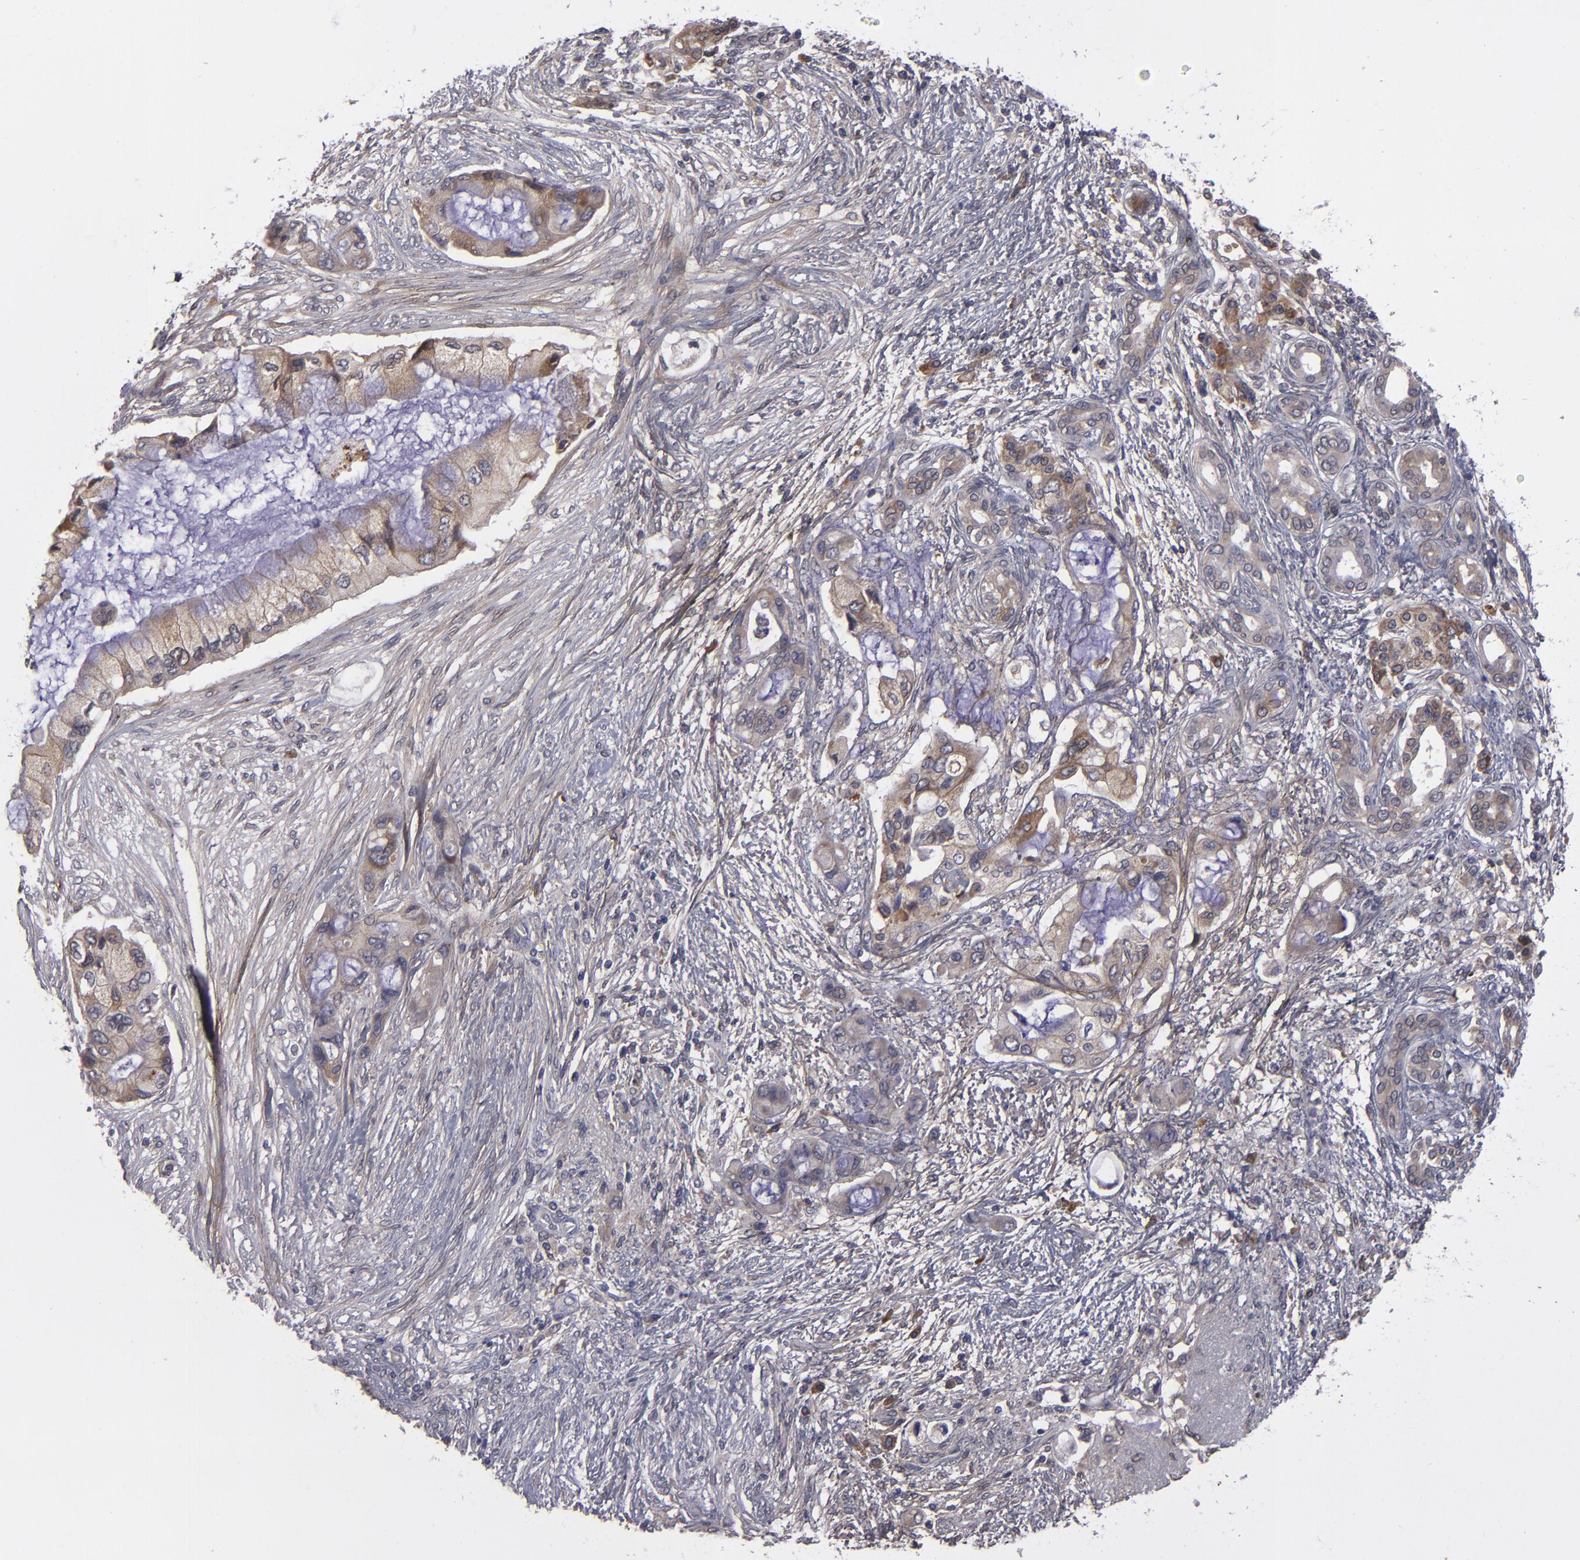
{"staining": {"intensity": "weak", "quantity": ">75%", "location": "cytoplasmic/membranous"}, "tissue": "pancreatic cancer", "cell_type": "Tumor cells", "image_type": "cancer", "snomed": [{"axis": "morphology", "description": "Adenocarcinoma, NOS"}, {"axis": "topography", "description": "Pancreas"}], "caption": "The immunohistochemical stain shows weak cytoplasmic/membranous expression in tumor cells of pancreatic adenocarcinoma tissue. Nuclei are stained in blue.", "gene": "IL12A", "patient": {"sex": "female", "age": 59}}